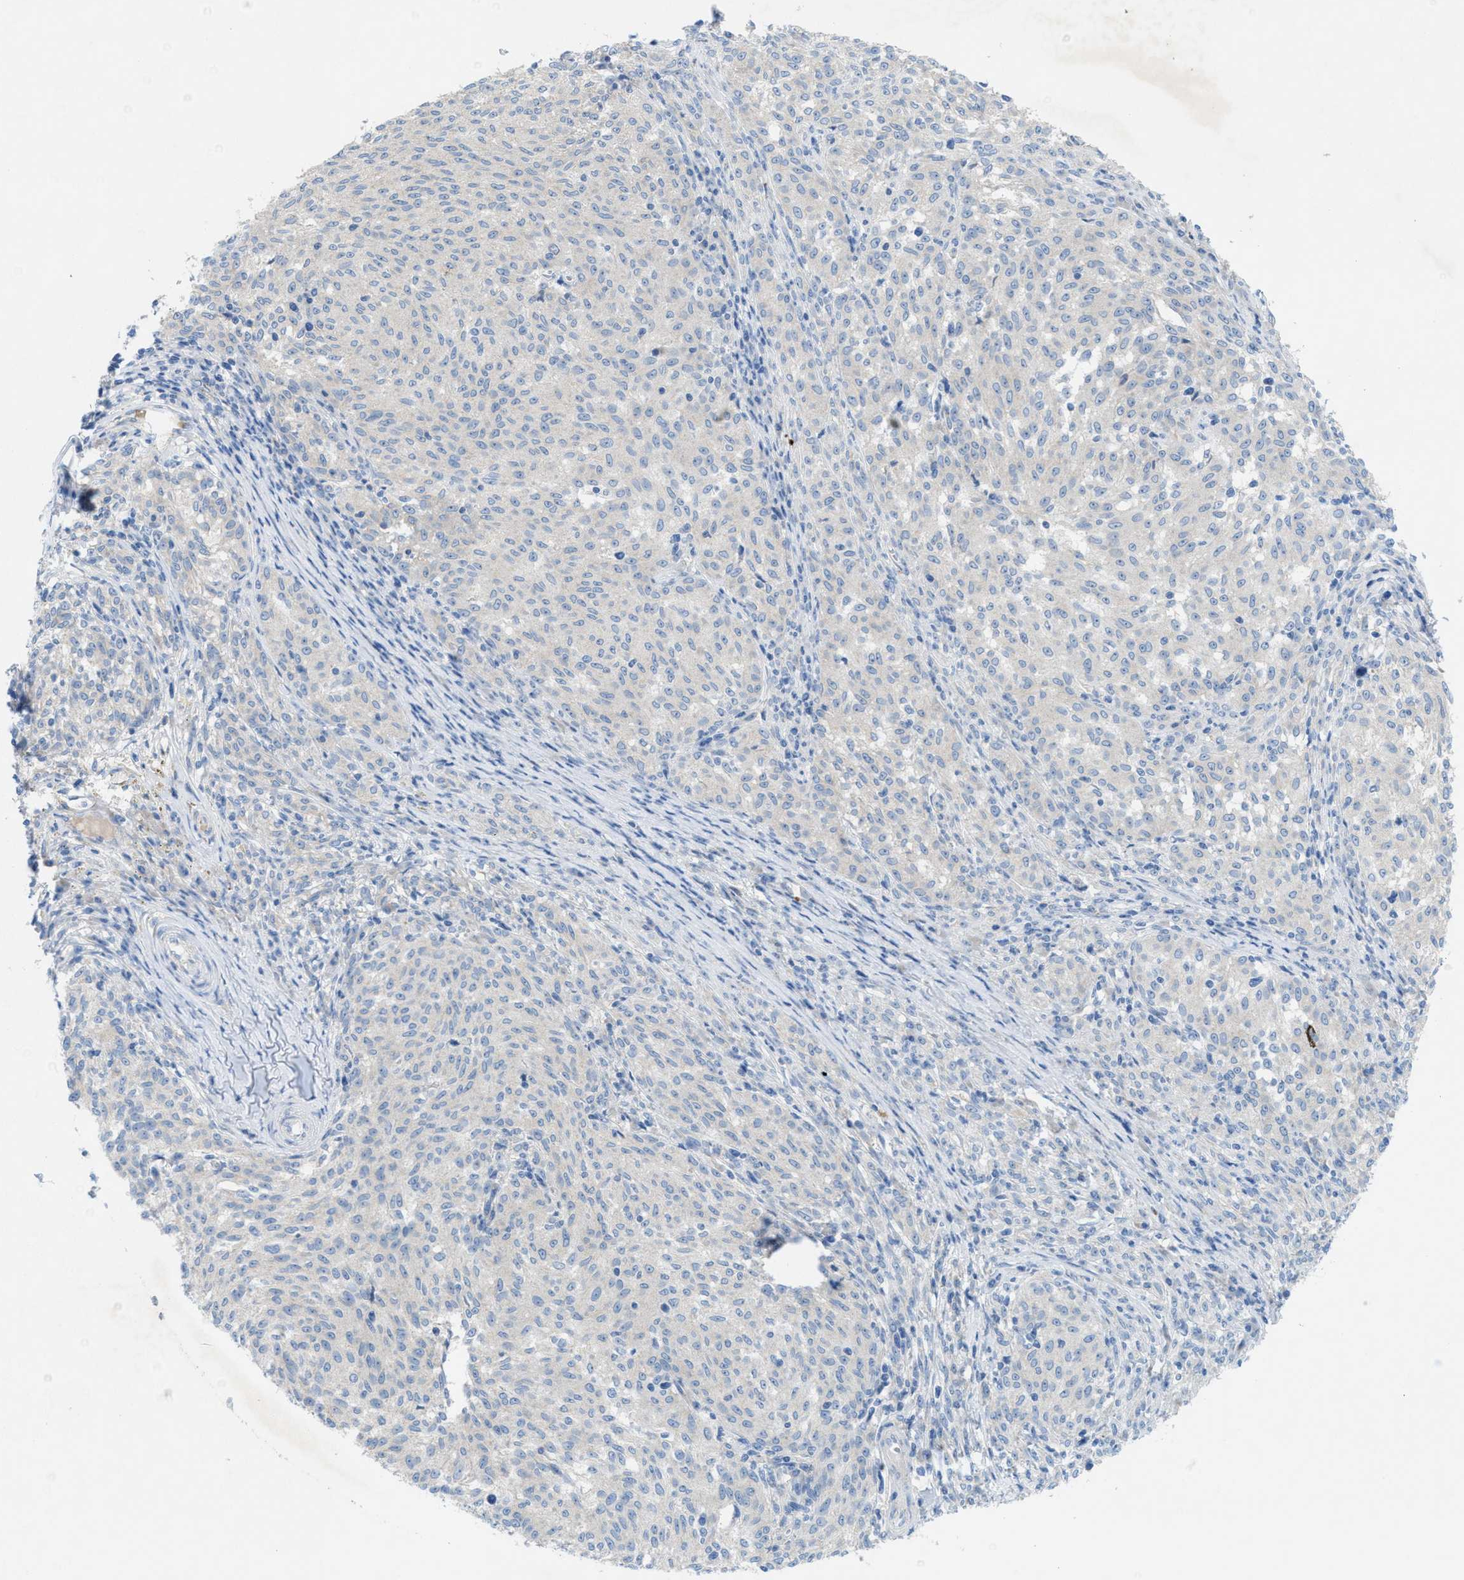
{"staining": {"intensity": "negative", "quantity": "none", "location": "none"}, "tissue": "melanoma", "cell_type": "Tumor cells", "image_type": "cancer", "snomed": [{"axis": "morphology", "description": "Malignant melanoma, NOS"}, {"axis": "topography", "description": "Skin"}], "caption": "DAB immunohistochemical staining of melanoma exhibits no significant positivity in tumor cells. The staining is performed using DAB brown chromogen with nuclei counter-stained in using hematoxylin.", "gene": "CMTM1", "patient": {"sex": "female", "age": 72}}